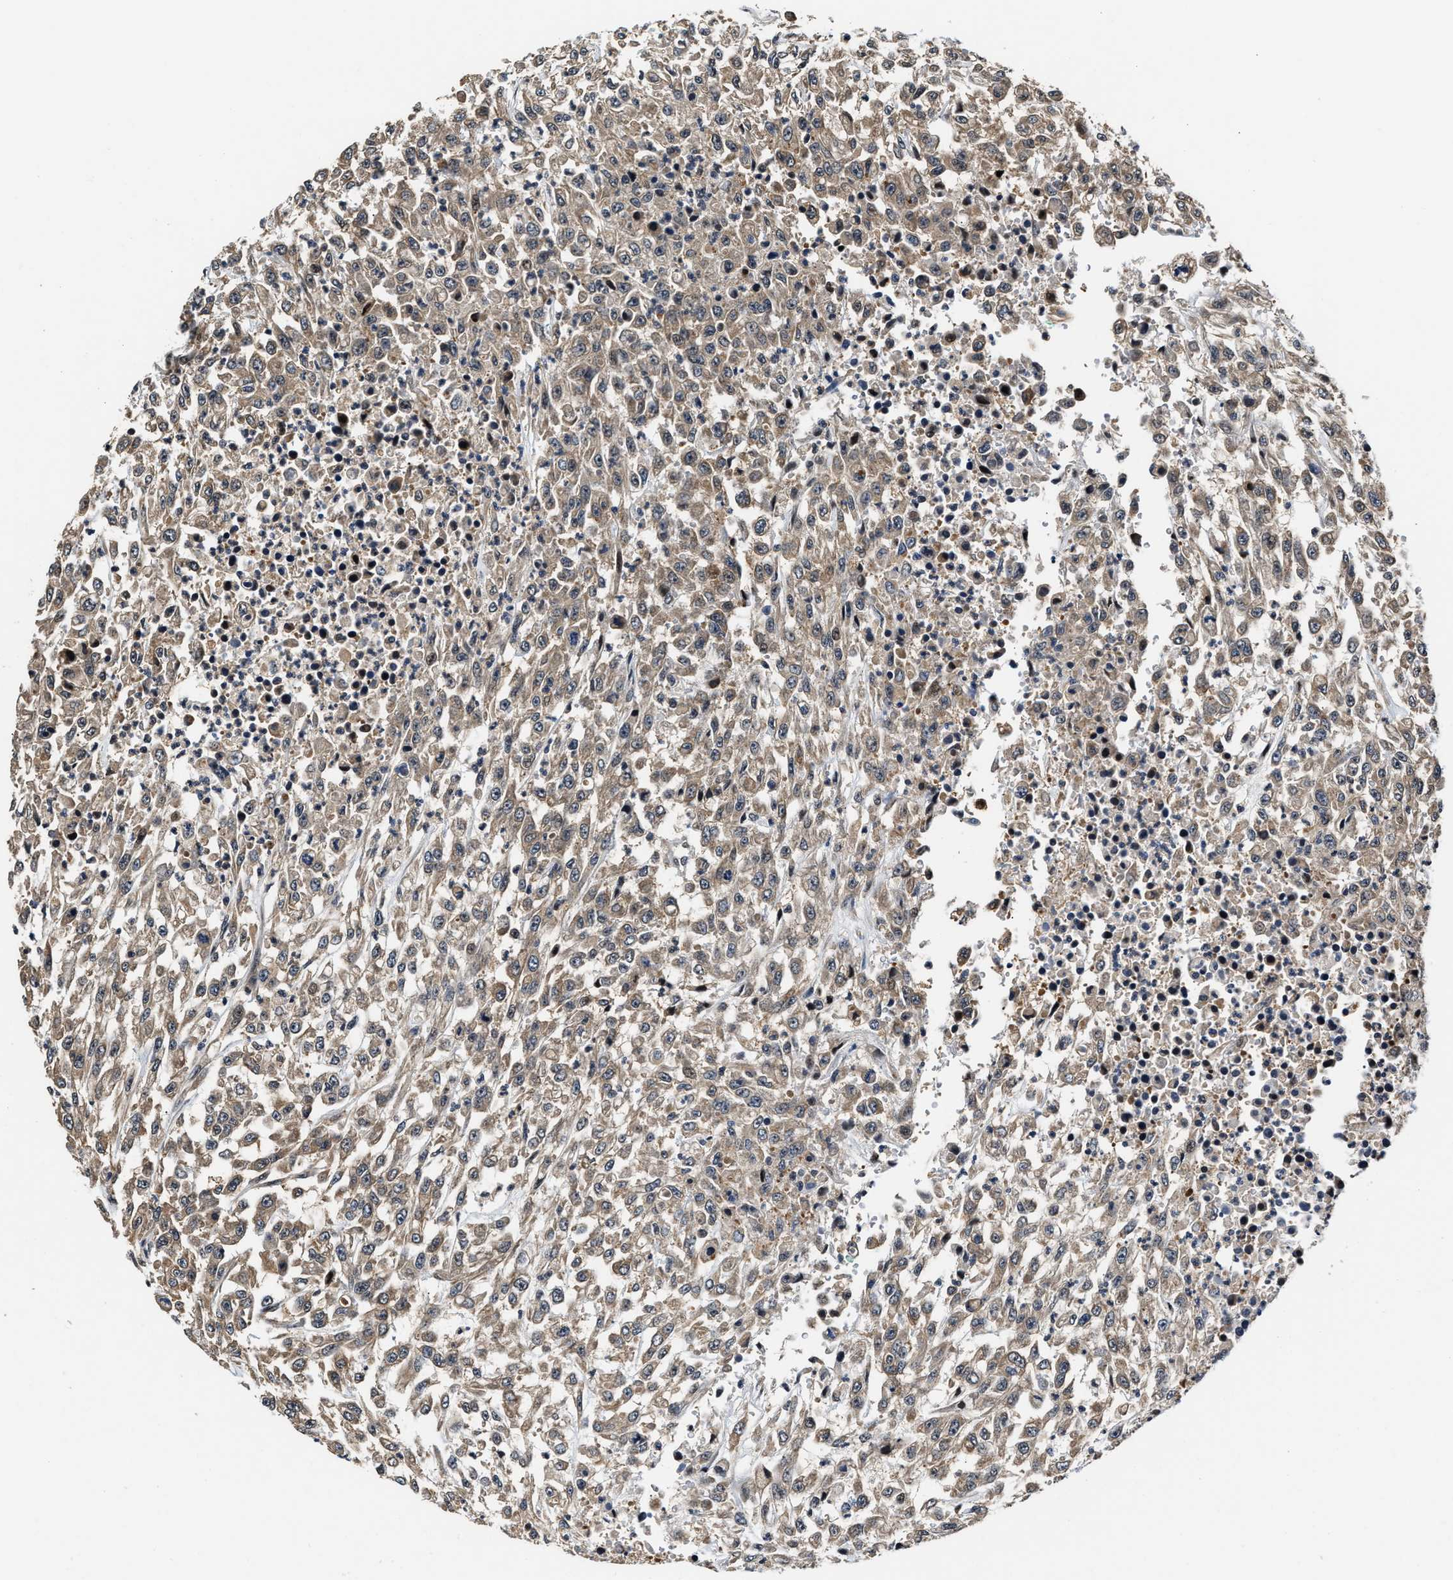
{"staining": {"intensity": "weak", "quantity": ">75%", "location": "cytoplasmic/membranous"}, "tissue": "urothelial cancer", "cell_type": "Tumor cells", "image_type": "cancer", "snomed": [{"axis": "morphology", "description": "Urothelial carcinoma, High grade"}, {"axis": "topography", "description": "Urinary bladder"}], "caption": "This is an image of immunohistochemistry (IHC) staining of urothelial carcinoma (high-grade), which shows weak staining in the cytoplasmic/membranous of tumor cells.", "gene": "TUT7", "patient": {"sex": "male", "age": 46}}